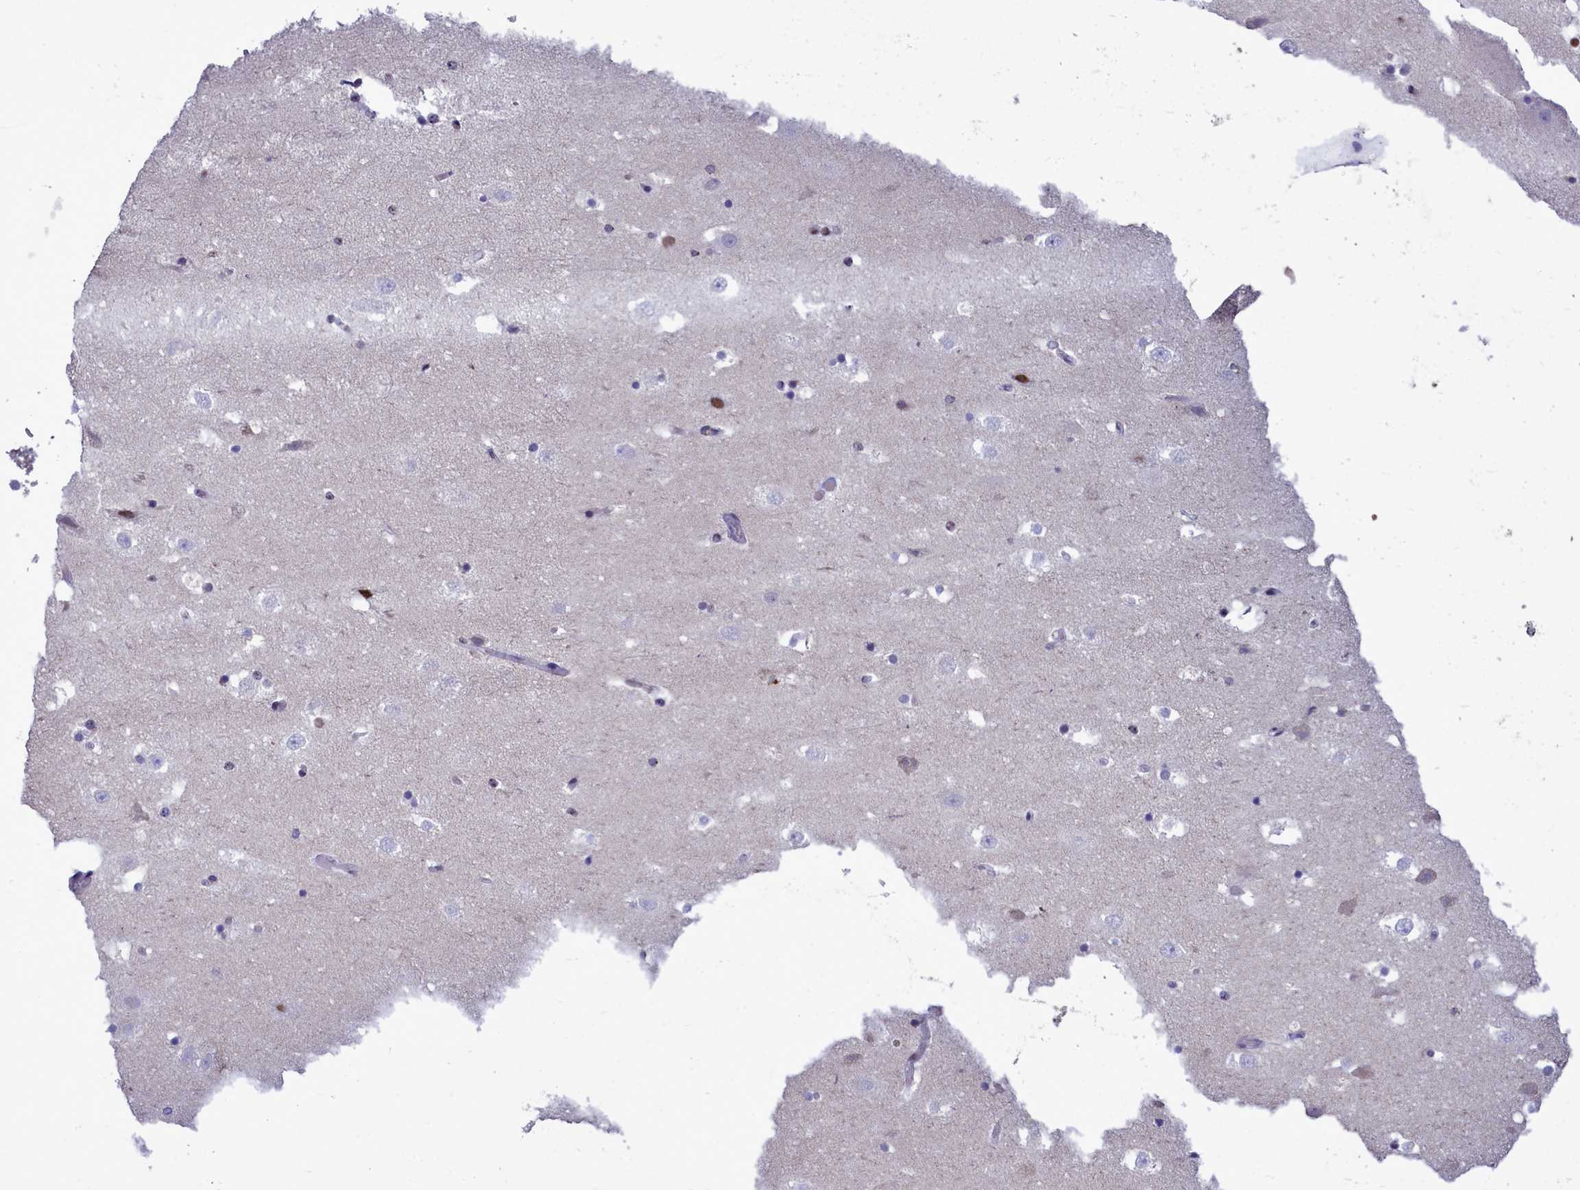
{"staining": {"intensity": "negative", "quantity": "none", "location": "none"}, "tissue": "hippocampus", "cell_type": "Glial cells", "image_type": "normal", "snomed": [{"axis": "morphology", "description": "Normal tissue, NOS"}, {"axis": "topography", "description": "Hippocampus"}], "caption": "Protein analysis of normal hippocampus displays no significant positivity in glial cells. (Immunohistochemistry, brightfield microscopy, high magnification).", "gene": "POM121L2", "patient": {"sex": "female", "age": 52}}